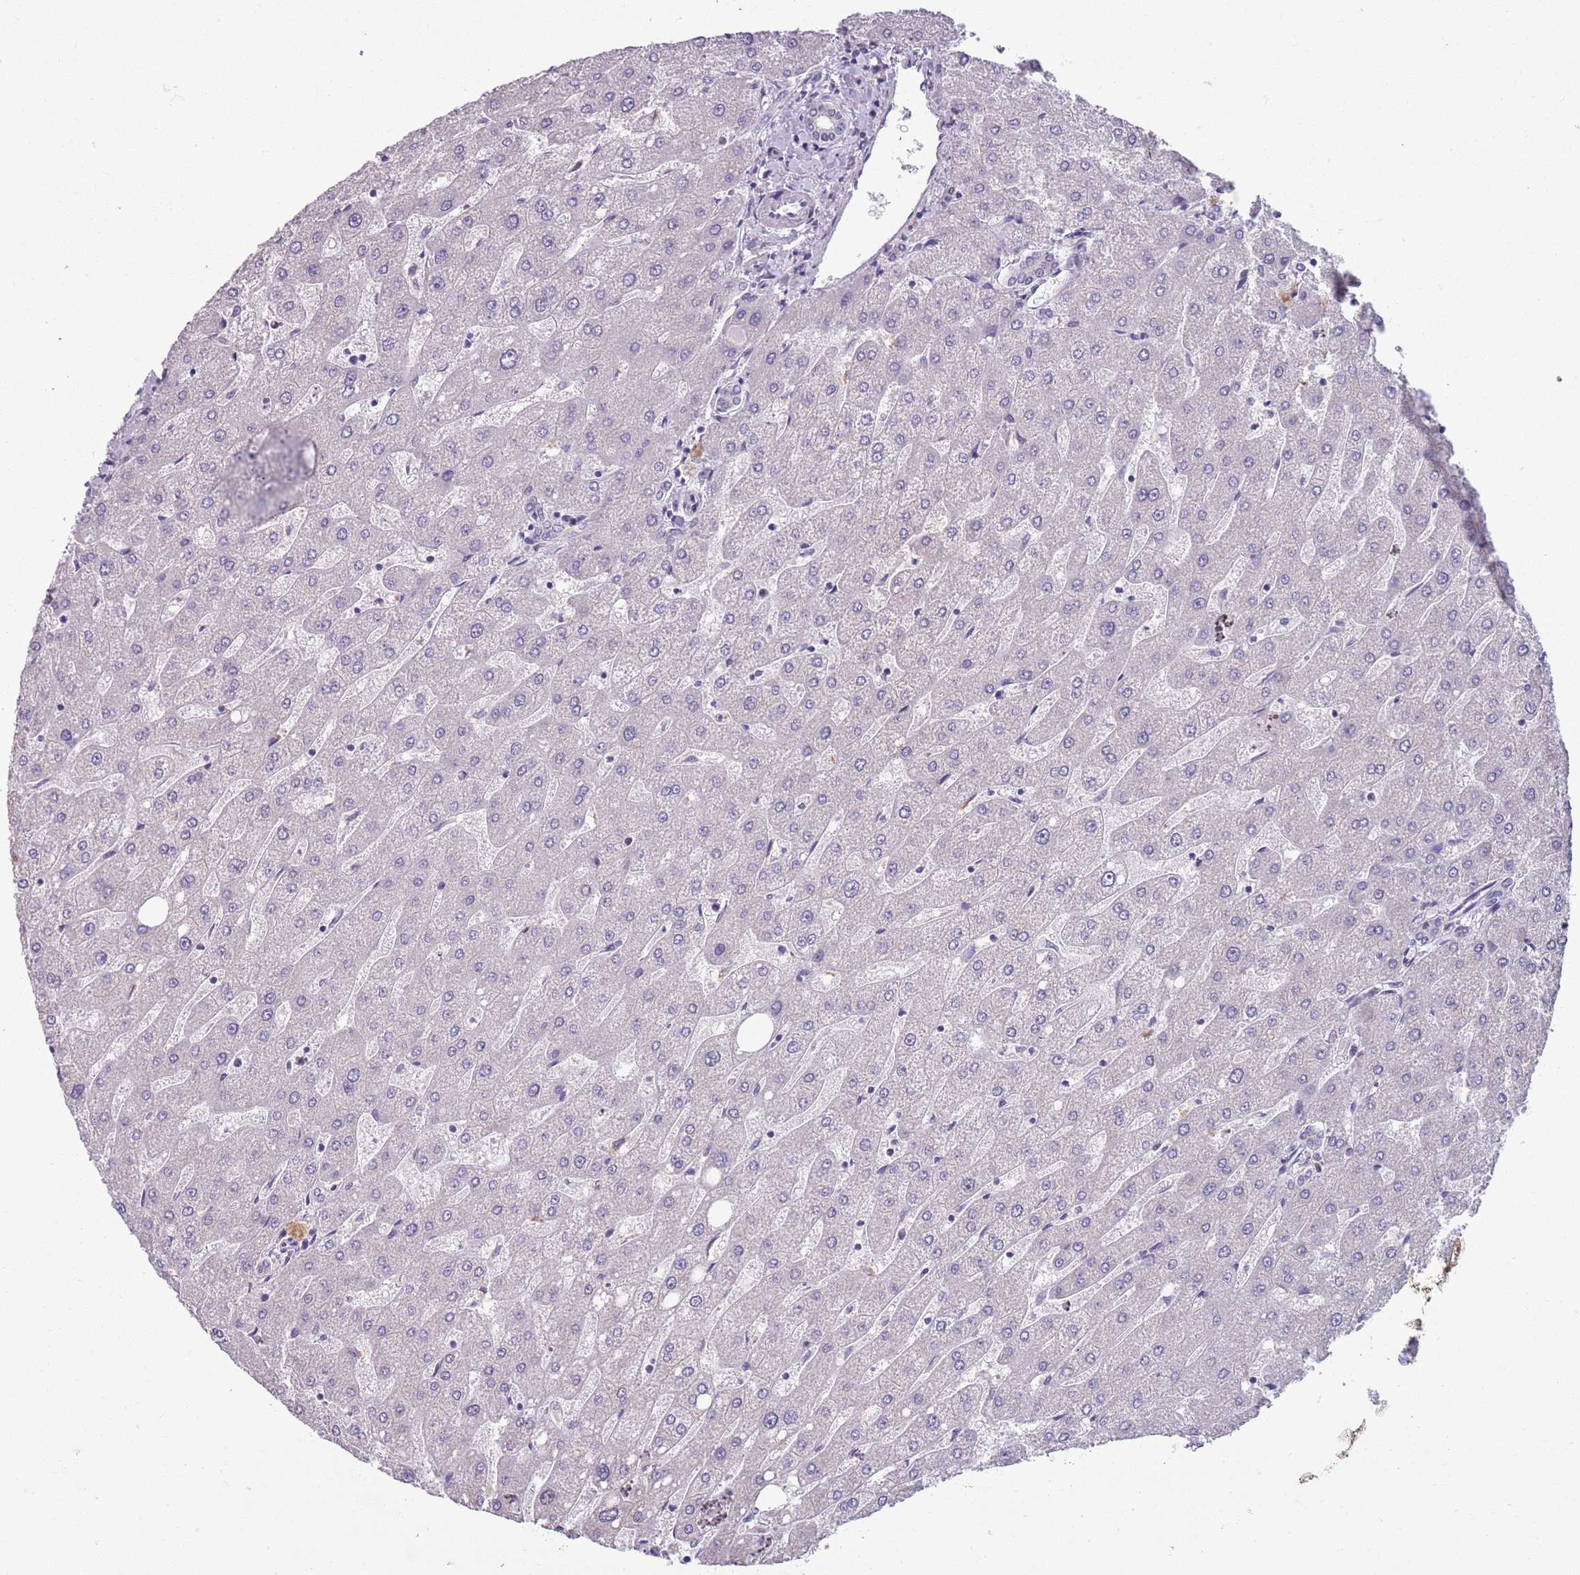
{"staining": {"intensity": "negative", "quantity": "none", "location": "none"}, "tissue": "liver", "cell_type": "Cholangiocytes", "image_type": "normal", "snomed": [{"axis": "morphology", "description": "Normal tissue, NOS"}, {"axis": "topography", "description": "Liver"}], "caption": "An image of liver stained for a protein shows no brown staining in cholangiocytes. (Stains: DAB IHC with hematoxylin counter stain, Microscopy: brightfield microscopy at high magnification).", "gene": "ADCY7", "patient": {"sex": "male", "age": 67}}